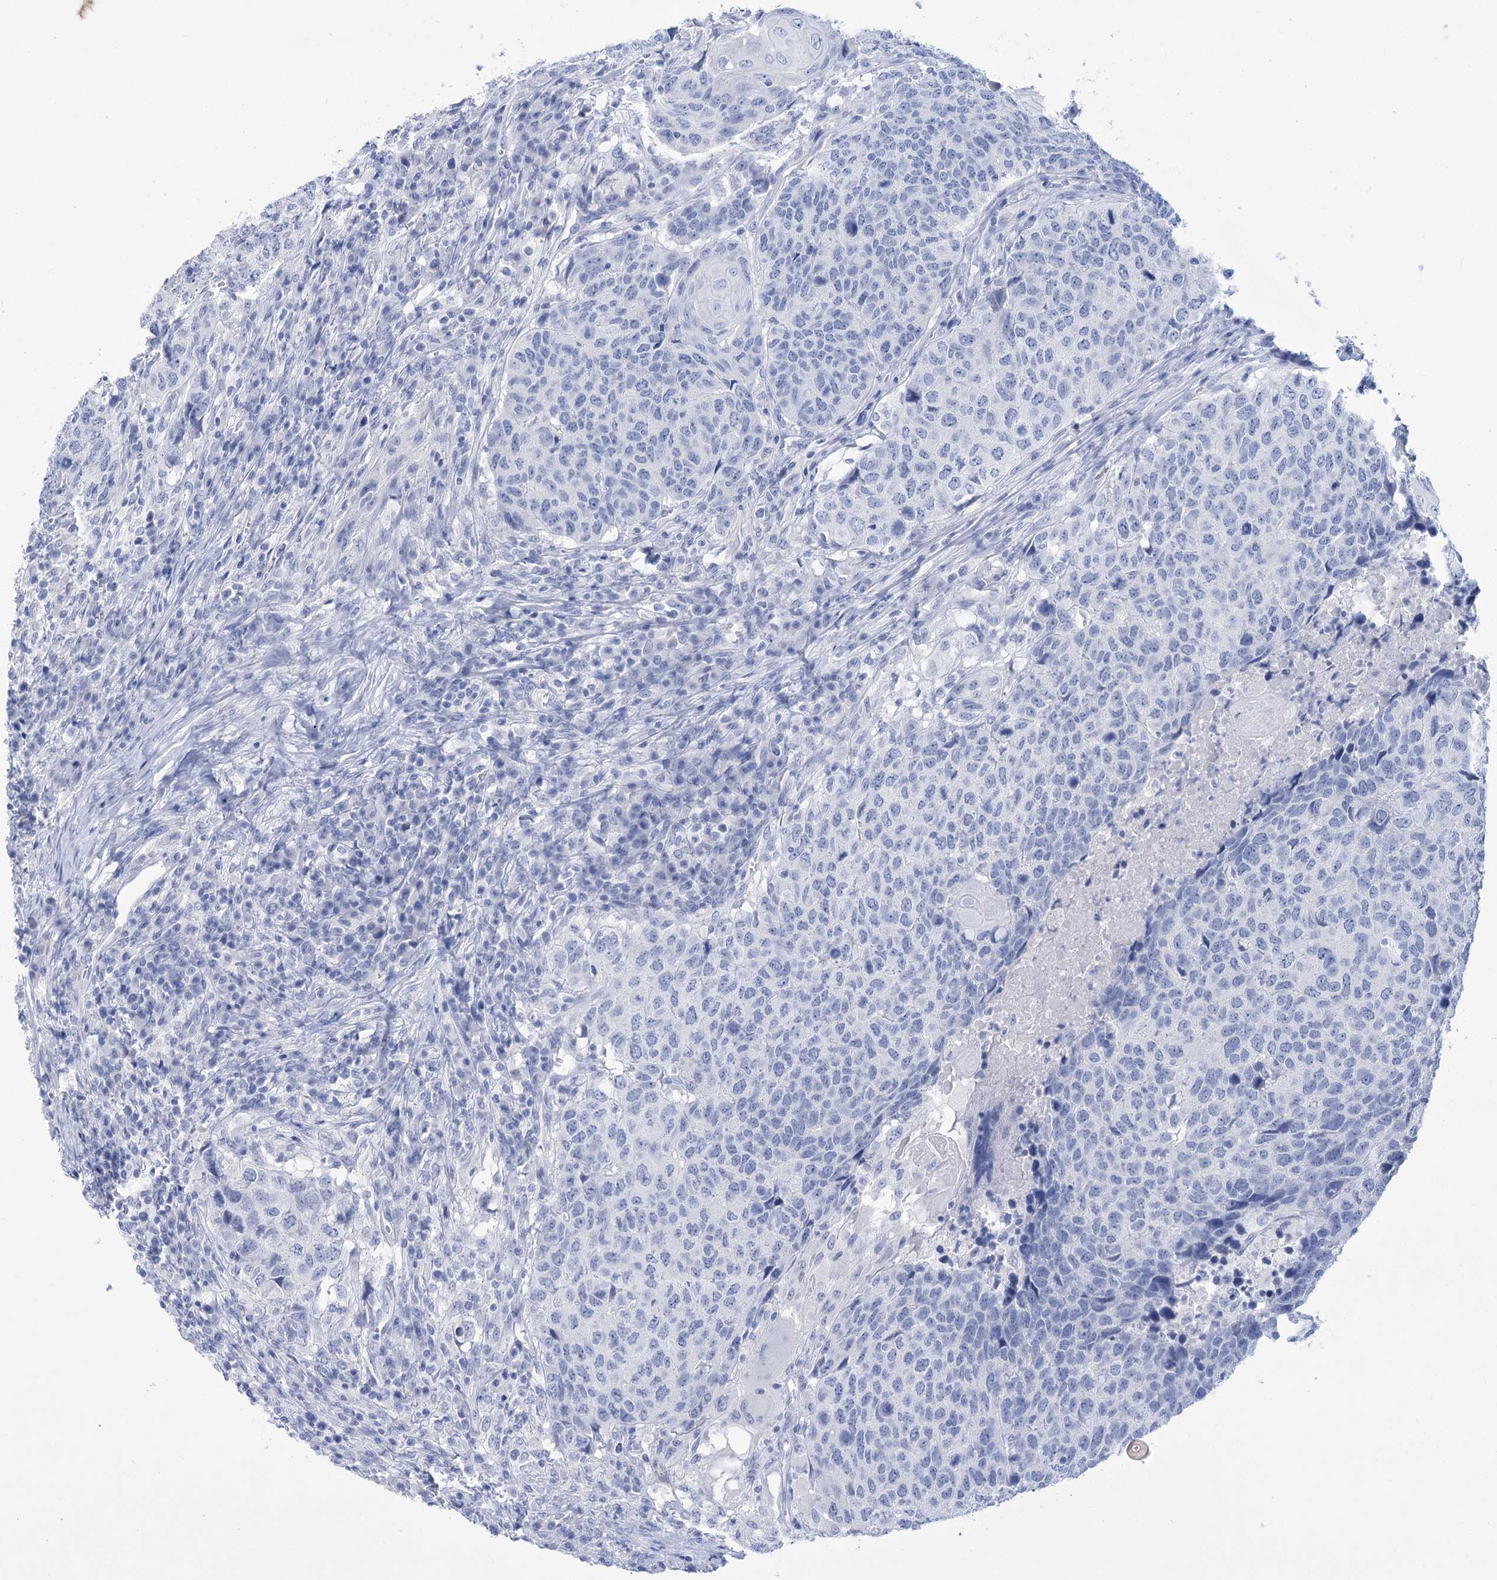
{"staining": {"intensity": "negative", "quantity": "none", "location": "none"}, "tissue": "head and neck cancer", "cell_type": "Tumor cells", "image_type": "cancer", "snomed": [{"axis": "morphology", "description": "Squamous cell carcinoma, NOS"}, {"axis": "topography", "description": "Head-Neck"}], "caption": "This is an immunohistochemistry micrograph of head and neck squamous cell carcinoma. There is no staining in tumor cells.", "gene": "PBLD", "patient": {"sex": "male", "age": 66}}